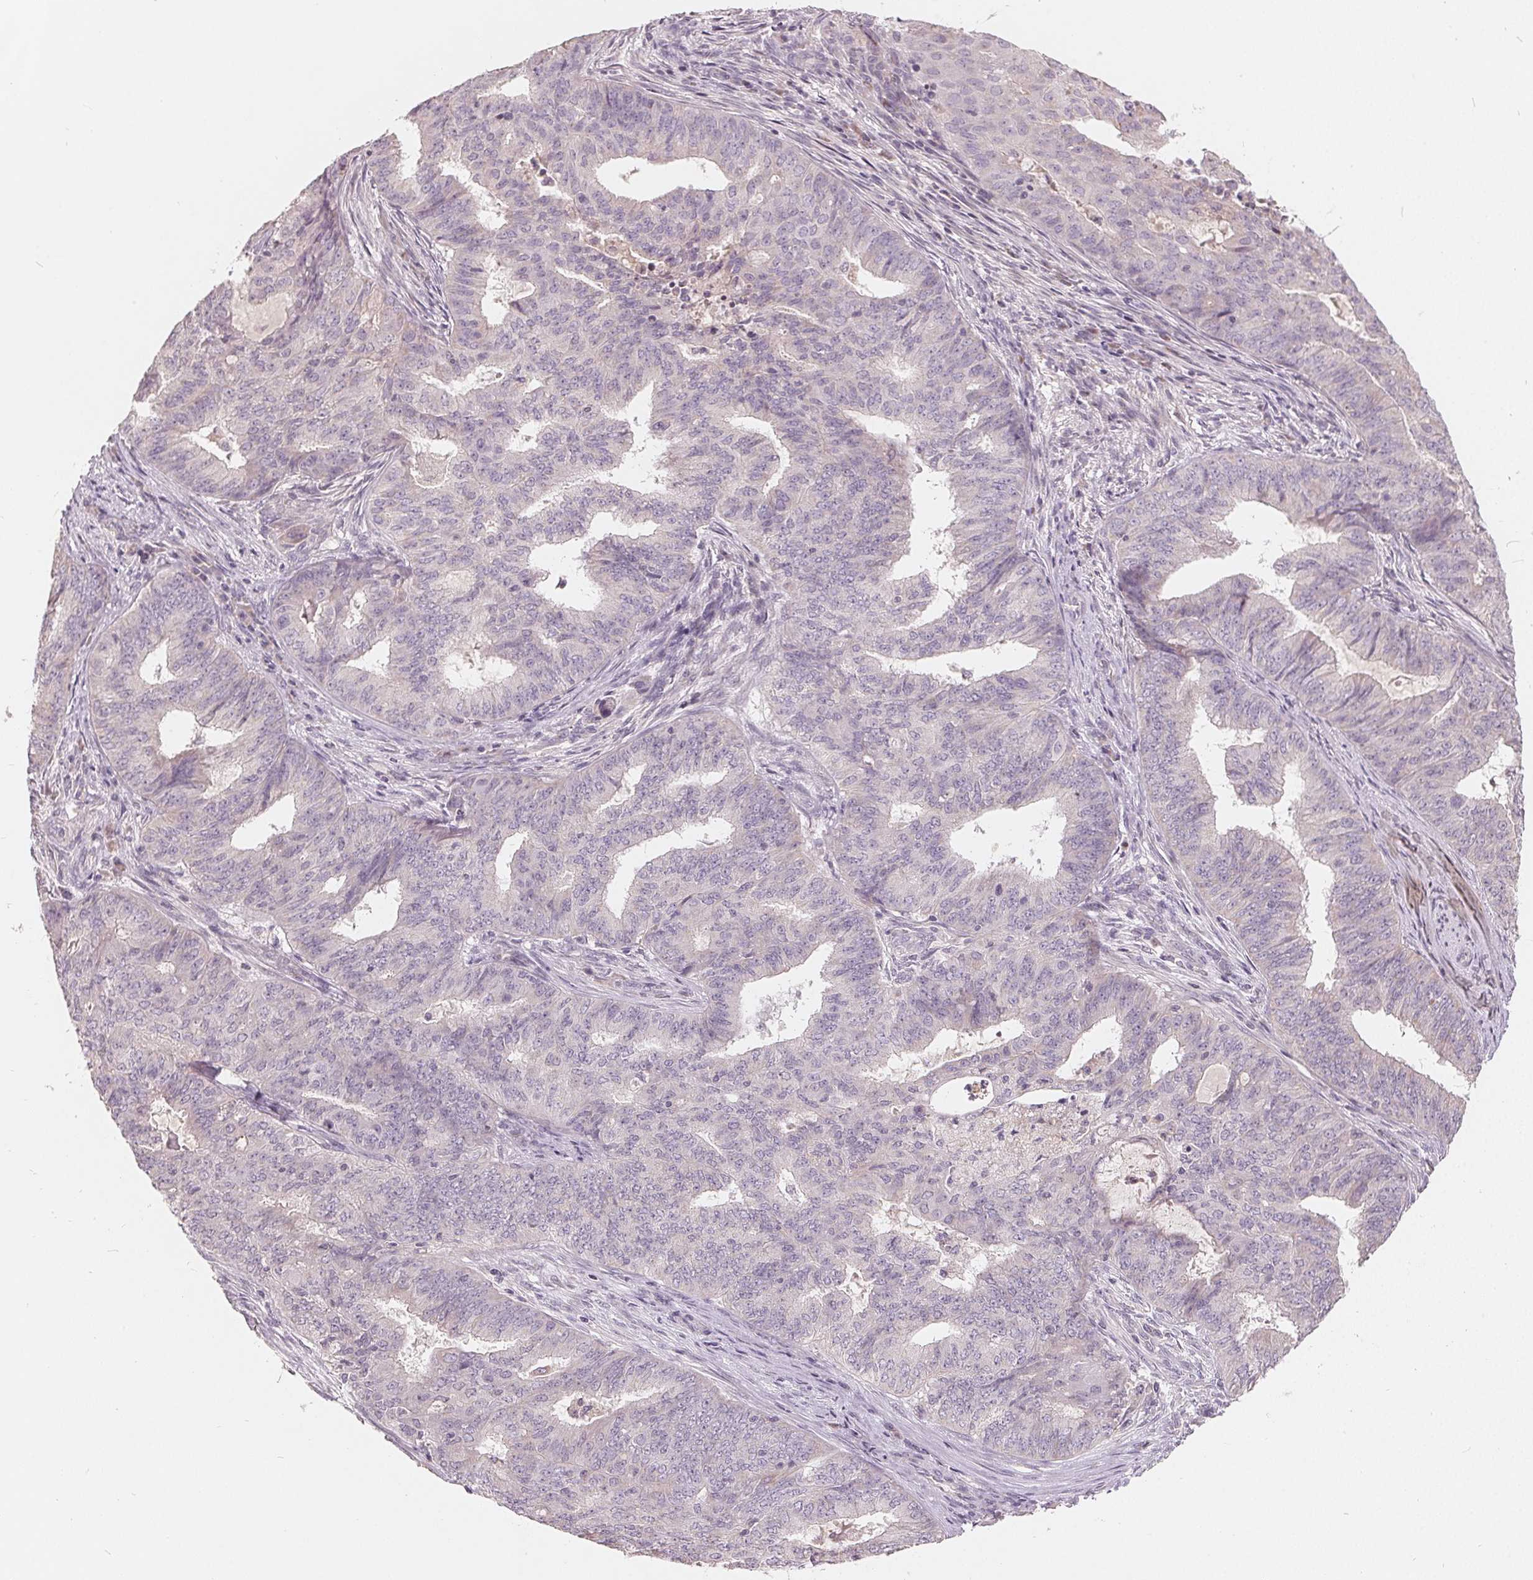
{"staining": {"intensity": "negative", "quantity": "none", "location": "none"}, "tissue": "endometrial cancer", "cell_type": "Tumor cells", "image_type": "cancer", "snomed": [{"axis": "morphology", "description": "Adenocarcinoma, NOS"}, {"axis": "topography", "description": "Endometrium"}], "caption": "High magnification brightfield microscopy of adenocarcinoma (endometrial) stained with DAB (brown) and counterstained with hematoxylin (blue): tumor cells show no significant positivity.", "gene": "TRIM60", "patient": {"sex": "female", "age": 62}}